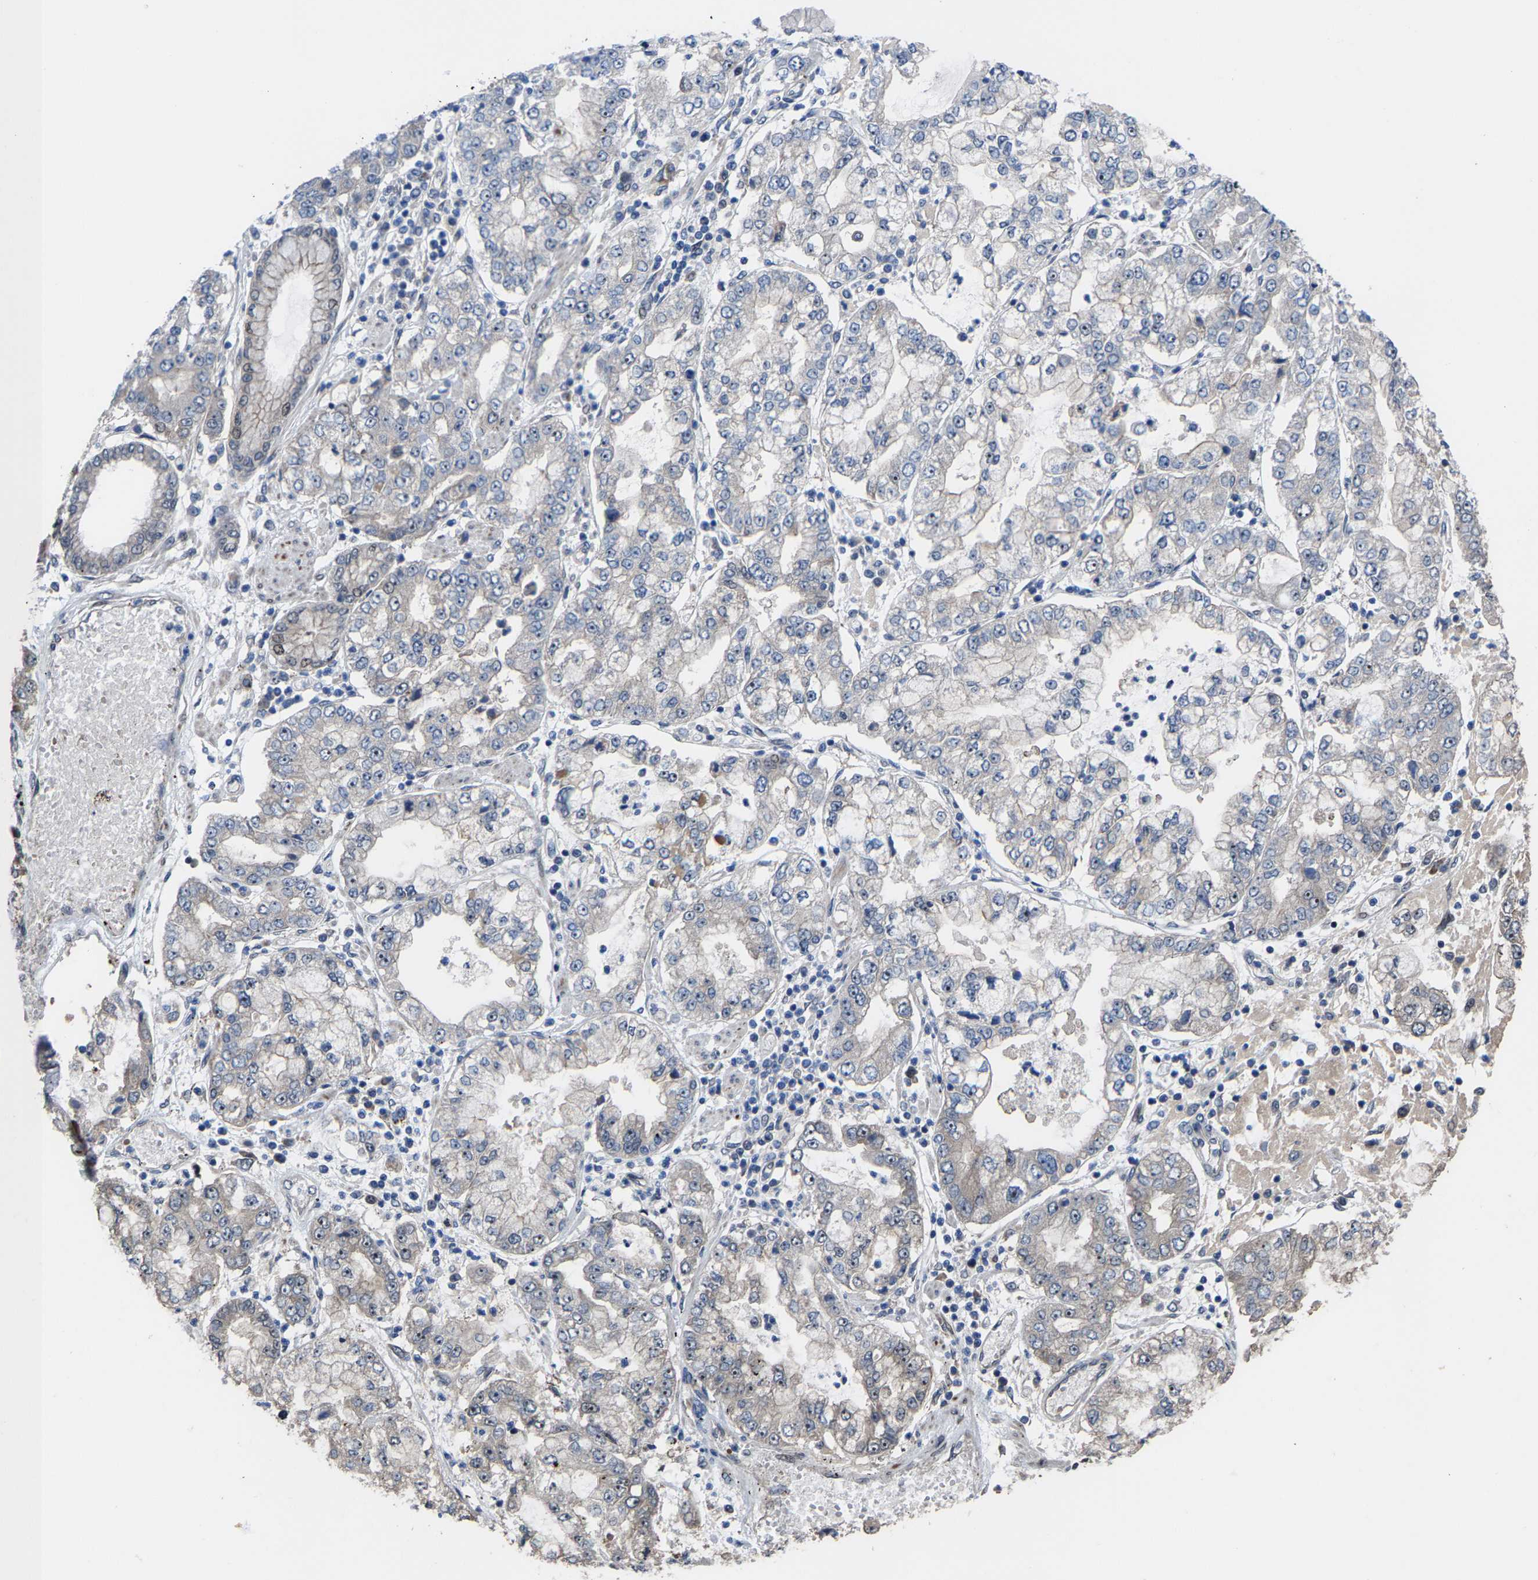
{"staining": {"intensity": "negative", "quantity": "none", "location": "none"}, "tissue": "stomach cancer", "cell_type": "Tumor cells", "image_type": "cancer", "snomed": [{"axis": "morphology", "description": "Adenocarcinoma, NOS"}, {"axis": "topography", "description": "Stomach"}], "caption": "Stomach cancer was stained to show a protein in brown. There is no significant positivity in tumor cells.", "gene": "HAUS6", "patient": {"sex": "male", "age": 76}}